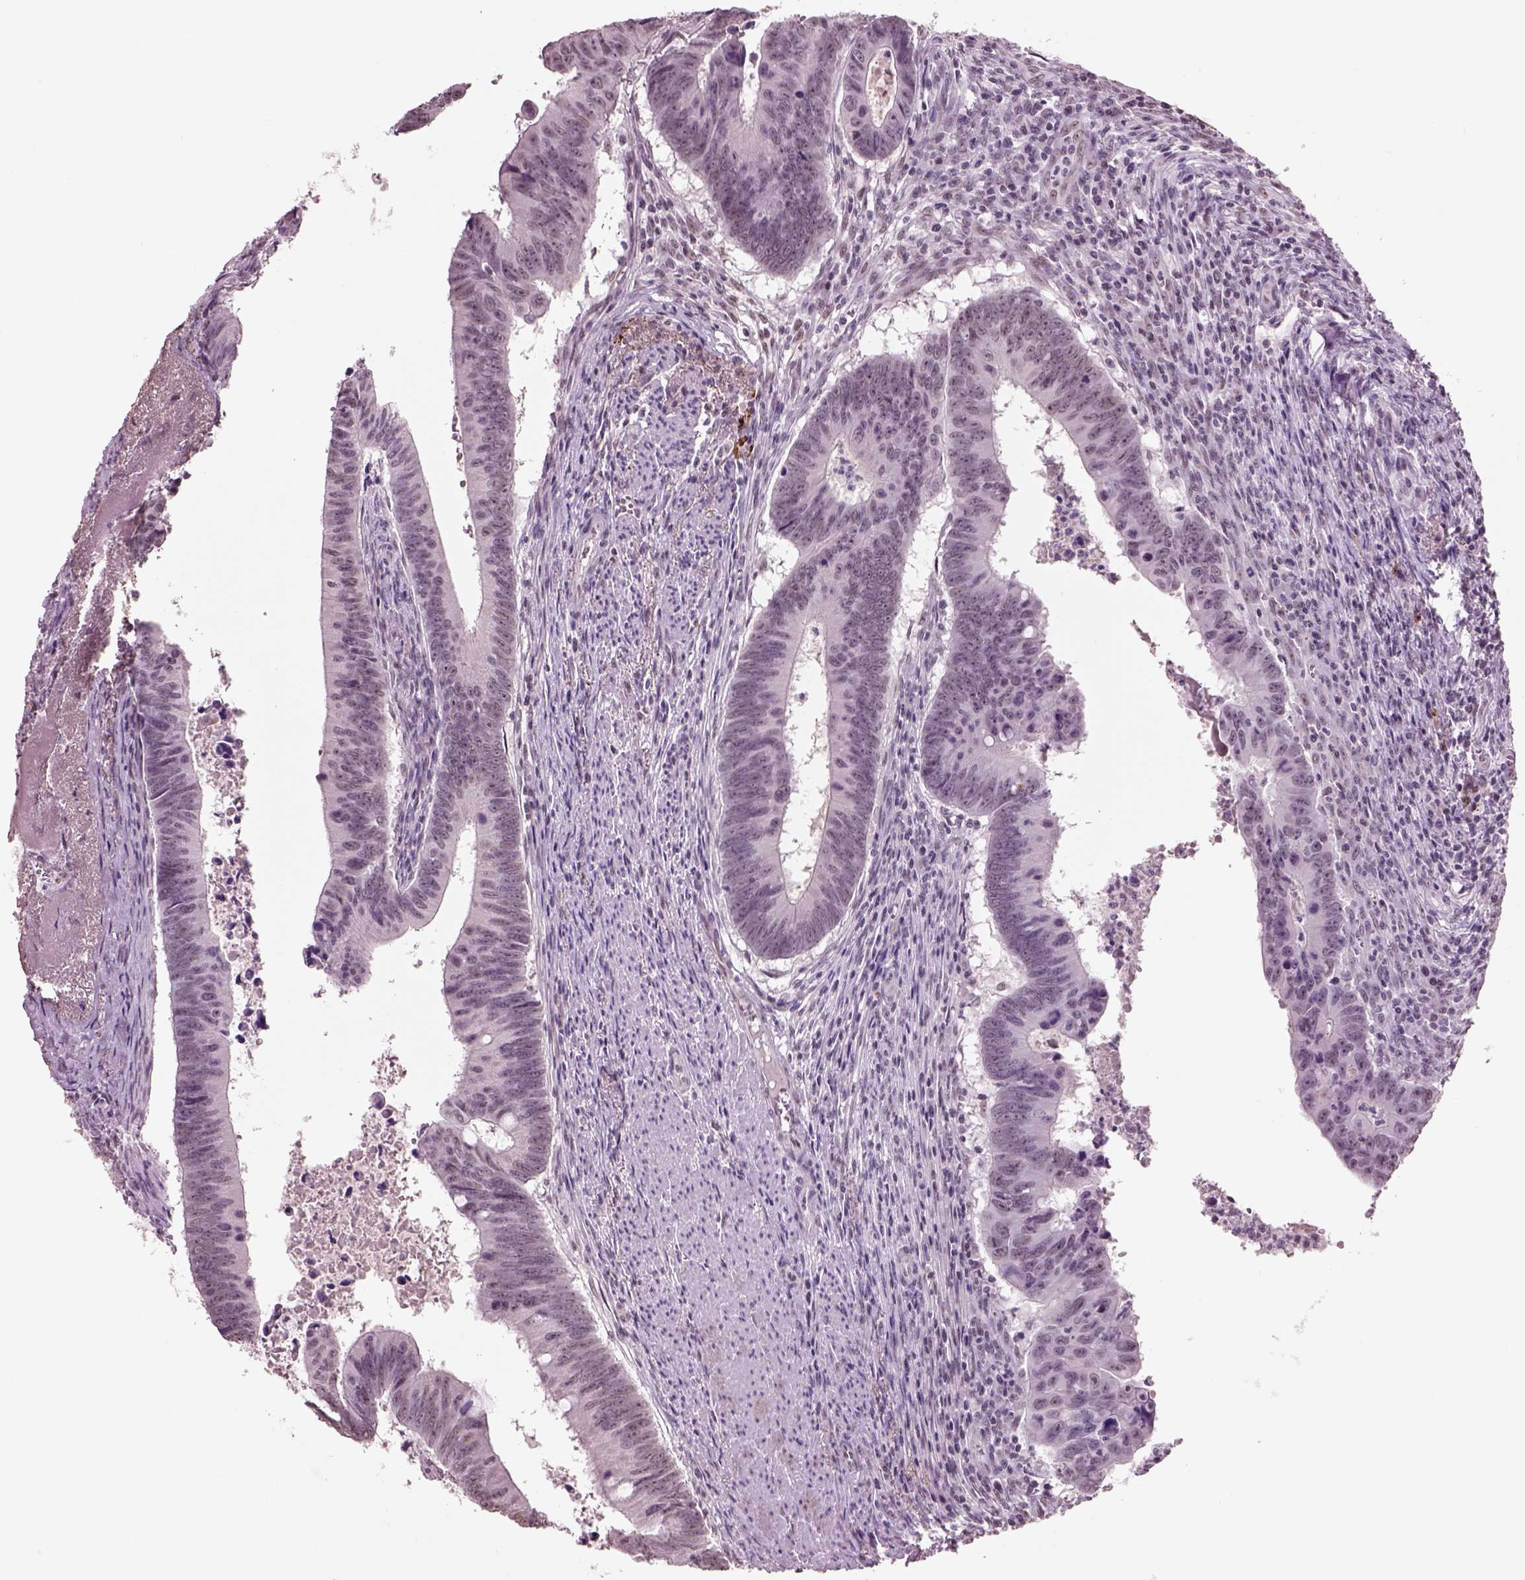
{"staining": {"intensity": "negative", "quantity": "none", "location": "none"}, "tissue": "colorectal cancer", "cell_type": "Tumor cells", "image_type": "cancer", "snomed": [{"axis": "morphology", "description": "Adenocarcinoma, NOS"}, {"axis": "topography", "description": "Colon"}], "caption": "Histopathology image shows no significant protein positivity in tumor cells of colorectal cancer.", "gene": "SEPHS1", "patient": {"sex": "female", "age": 87}}